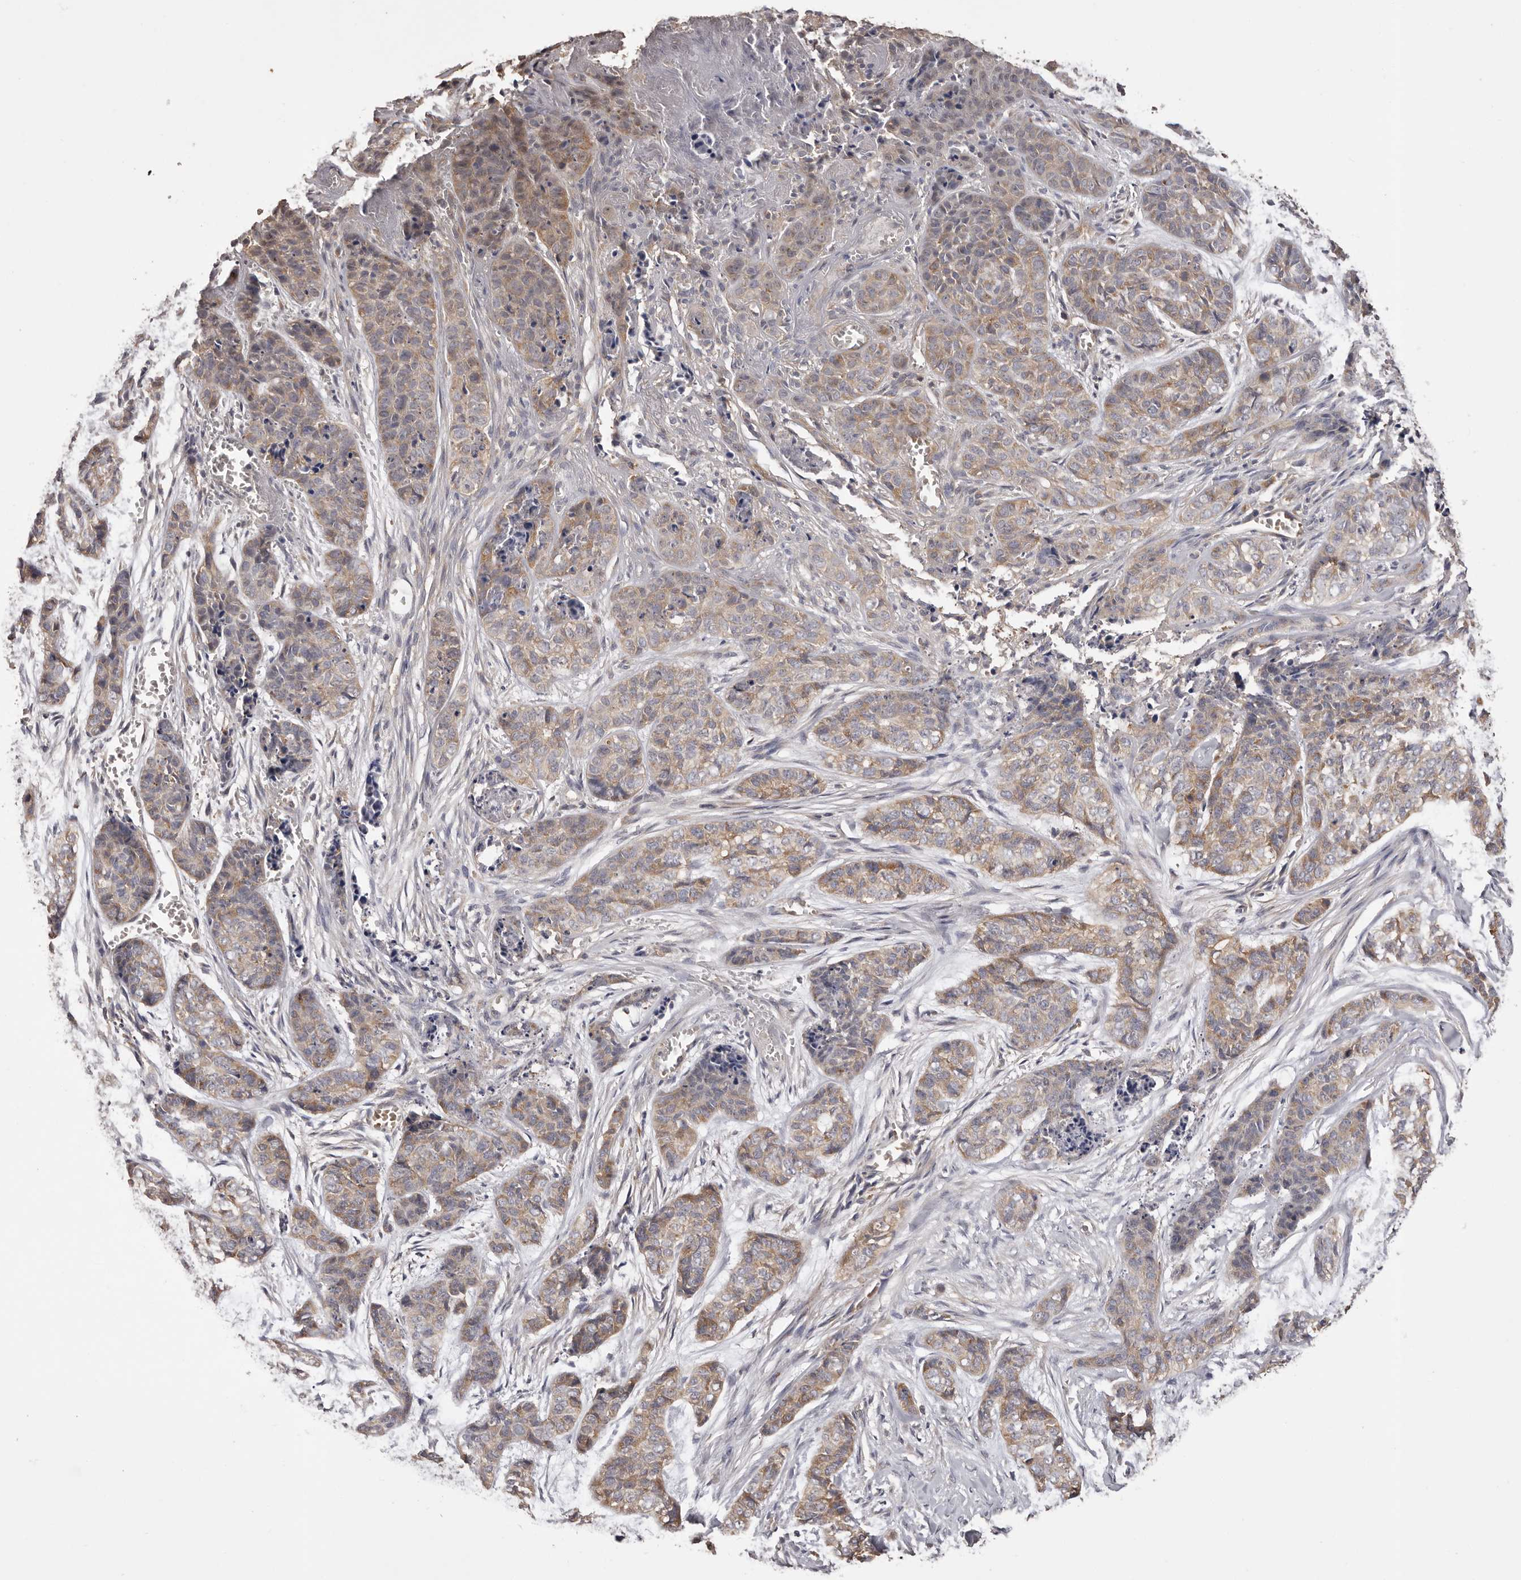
{"staining": {"intensity": "moderate", "quantity": ">75%", "location": "cytoplasmic/membranous"}, "tissue": "skin cancer", "cell_type": "Tumor cells", "image_type": "cancer", "snomed": [{"axis": "morphology", "description": "Basal cell carcinoma"}, {"axis": "topography", "description": "Skin"}], "caption": "Immunohistochemistry (IHC) micrograph of basal cell carcinoma (skin) stained for a protein (brown), which shows medium levels of moderate cytoplasmic/membranous expression in about >75% of tumor cells.", "gene": "LTV1", "patient": {"sex": "female", "age": 64}}